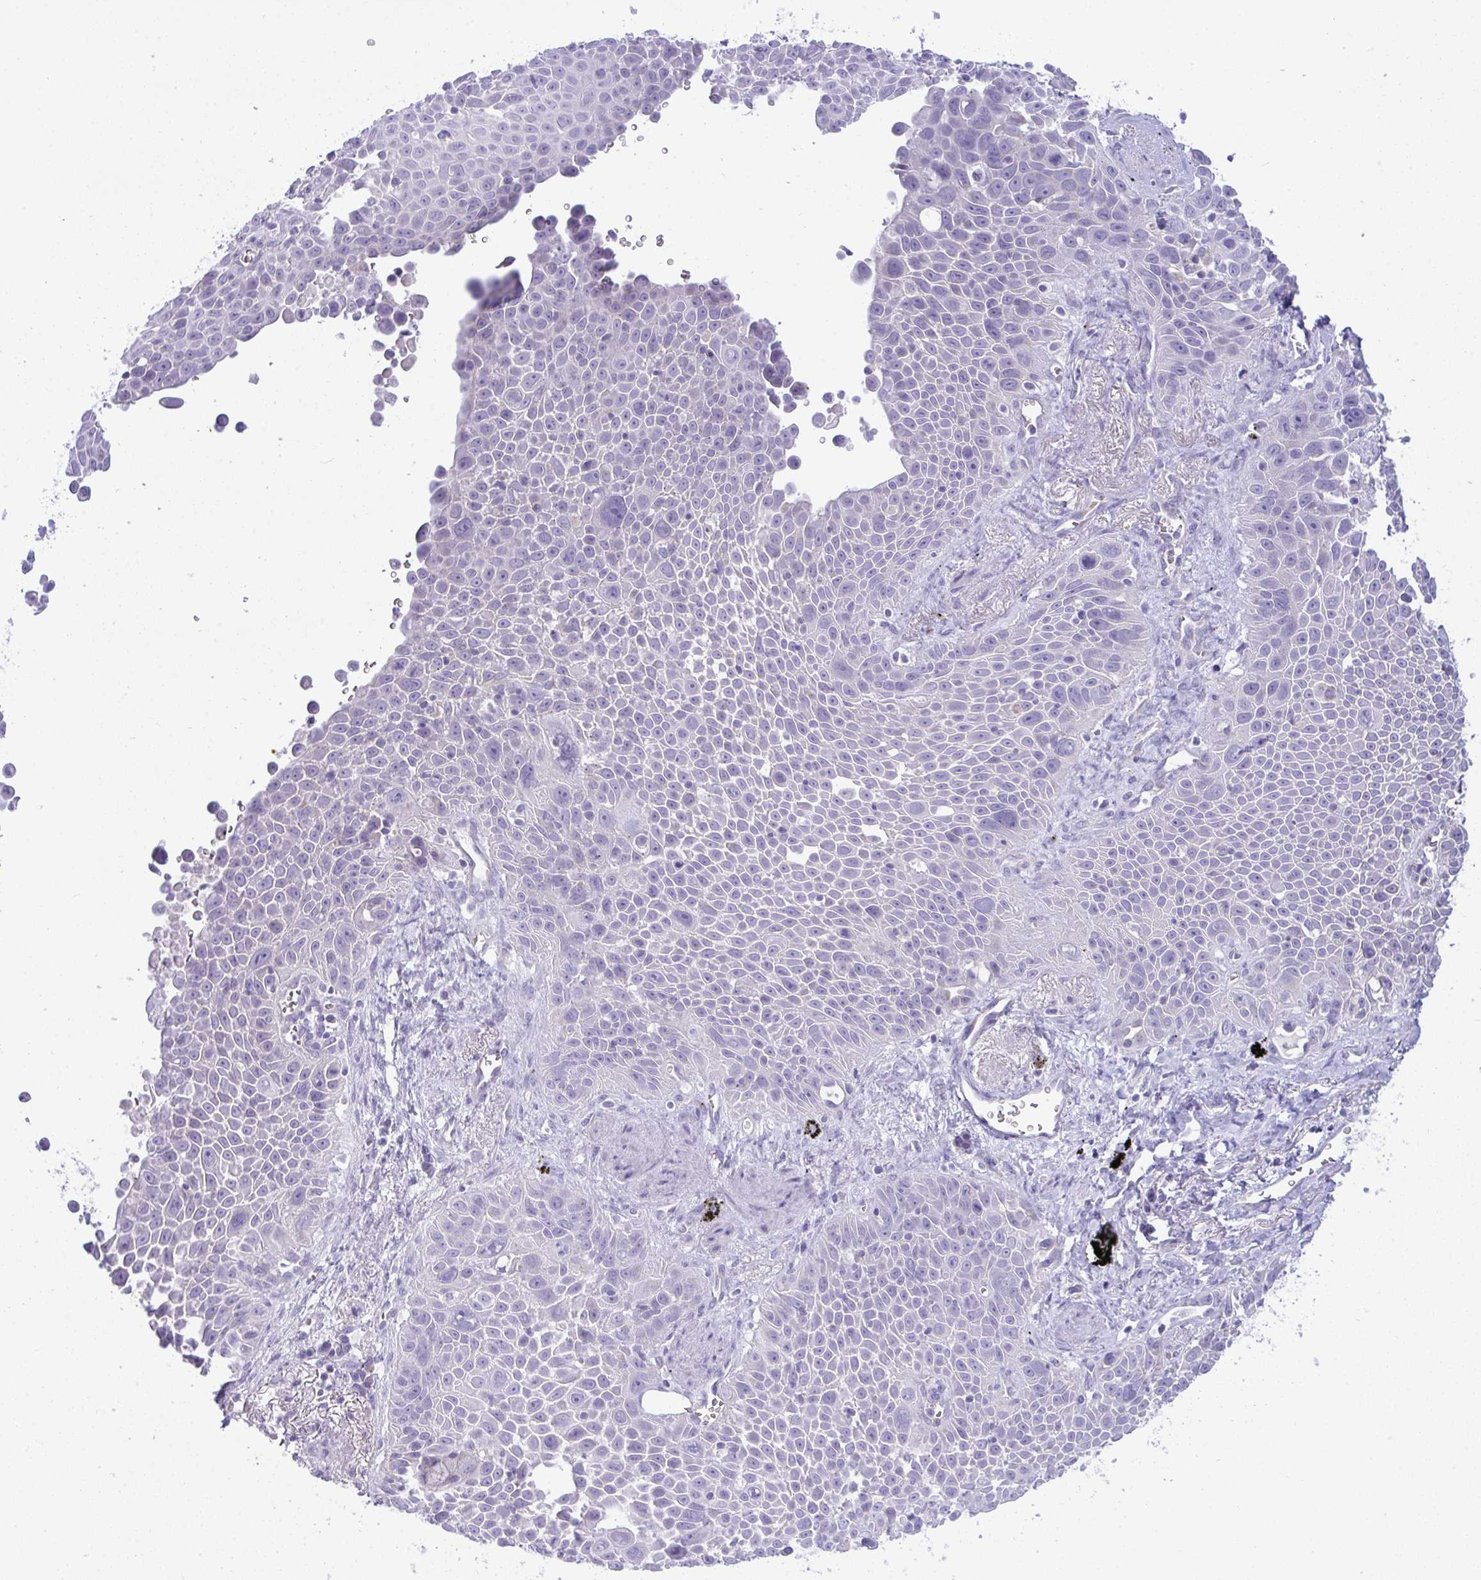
{"staining": {"intensity": "negative", "quantity": "none", "location": "none"}, "tissue": "lung cancer", "cell_type": "Tumor cells", "image_type": "cancer", "snomed": [{"axis": "morphology", "description": "Squamous cell carcinoma, NOS"}, {"axis": "morphology", "description": "Squamous cell carcinoma, metastatic, NOS"}, {"axis": "topography", "description": "Lymph node"}, {"axis": "topography", "description": "Lung"}], "caption": "An image of human lung cancer (metastatic squamous cell carcinoma) is negative for staining in tumor cells. The staining was performed using DAB (3,3'-diaminobenzidine) to visualize the protein expression in brown, while the nuclei were stained in blue with hematoxylin (Magnification: 20x).", "gene": "PLA2G12B", "patient": {"sex": "female", "age": 62}}